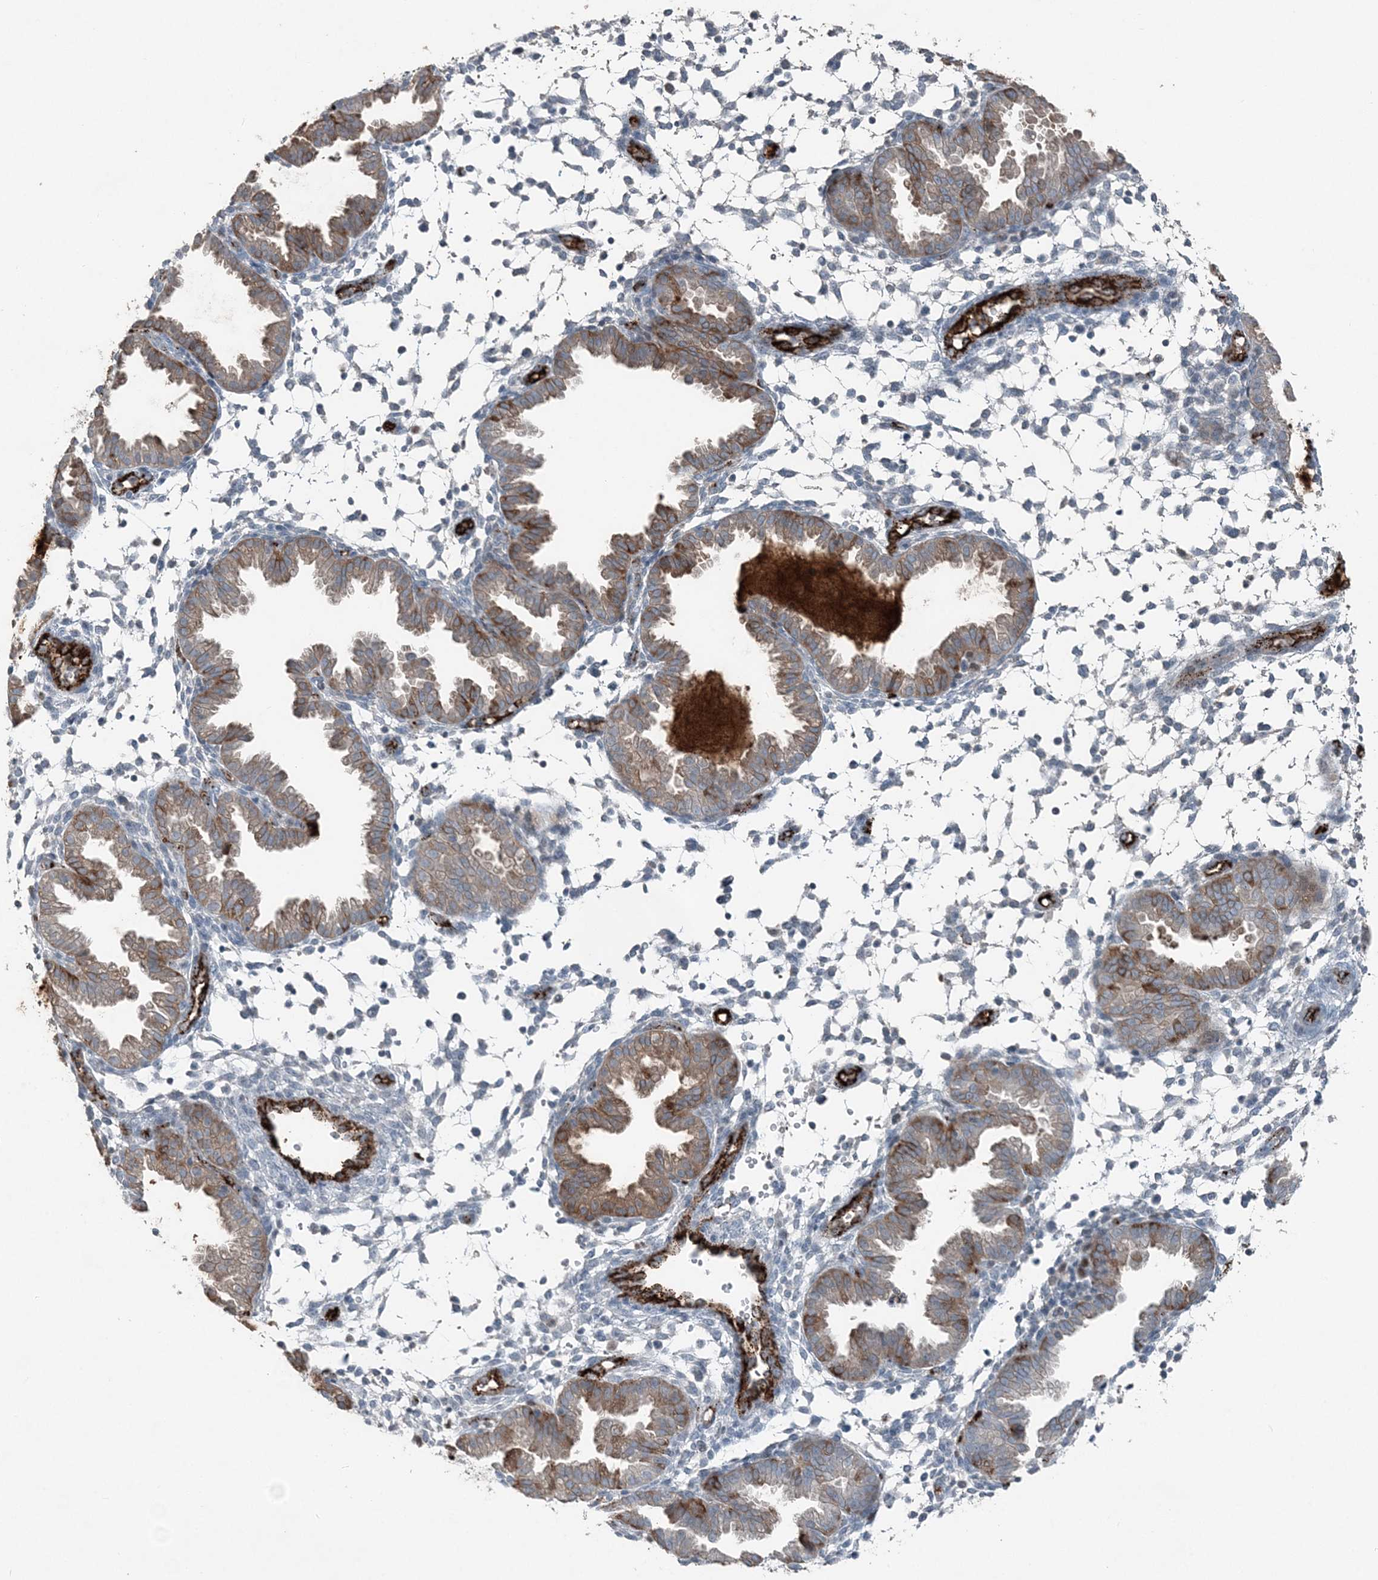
{"staining": {"intensity": "weak", "quantity": "<25%", "location": "cytoplasmic/membranous"}, "tissue": "endometrium", "cell_type": "Cells in endometrial stroma", "image_type": "normal", "snomed": [{"axis": "morphology", "description": "Normal tissue, NOS"}, {"axis": "topography", "description": "Endometrium"}], "caption": "This is an immunohistochemistry (IHC) image of normal endometrium. There is no positivity in cells in endometrial stroma.", "gene": "ELOVL7", "patient": {"sex": "female", "age": 33}}